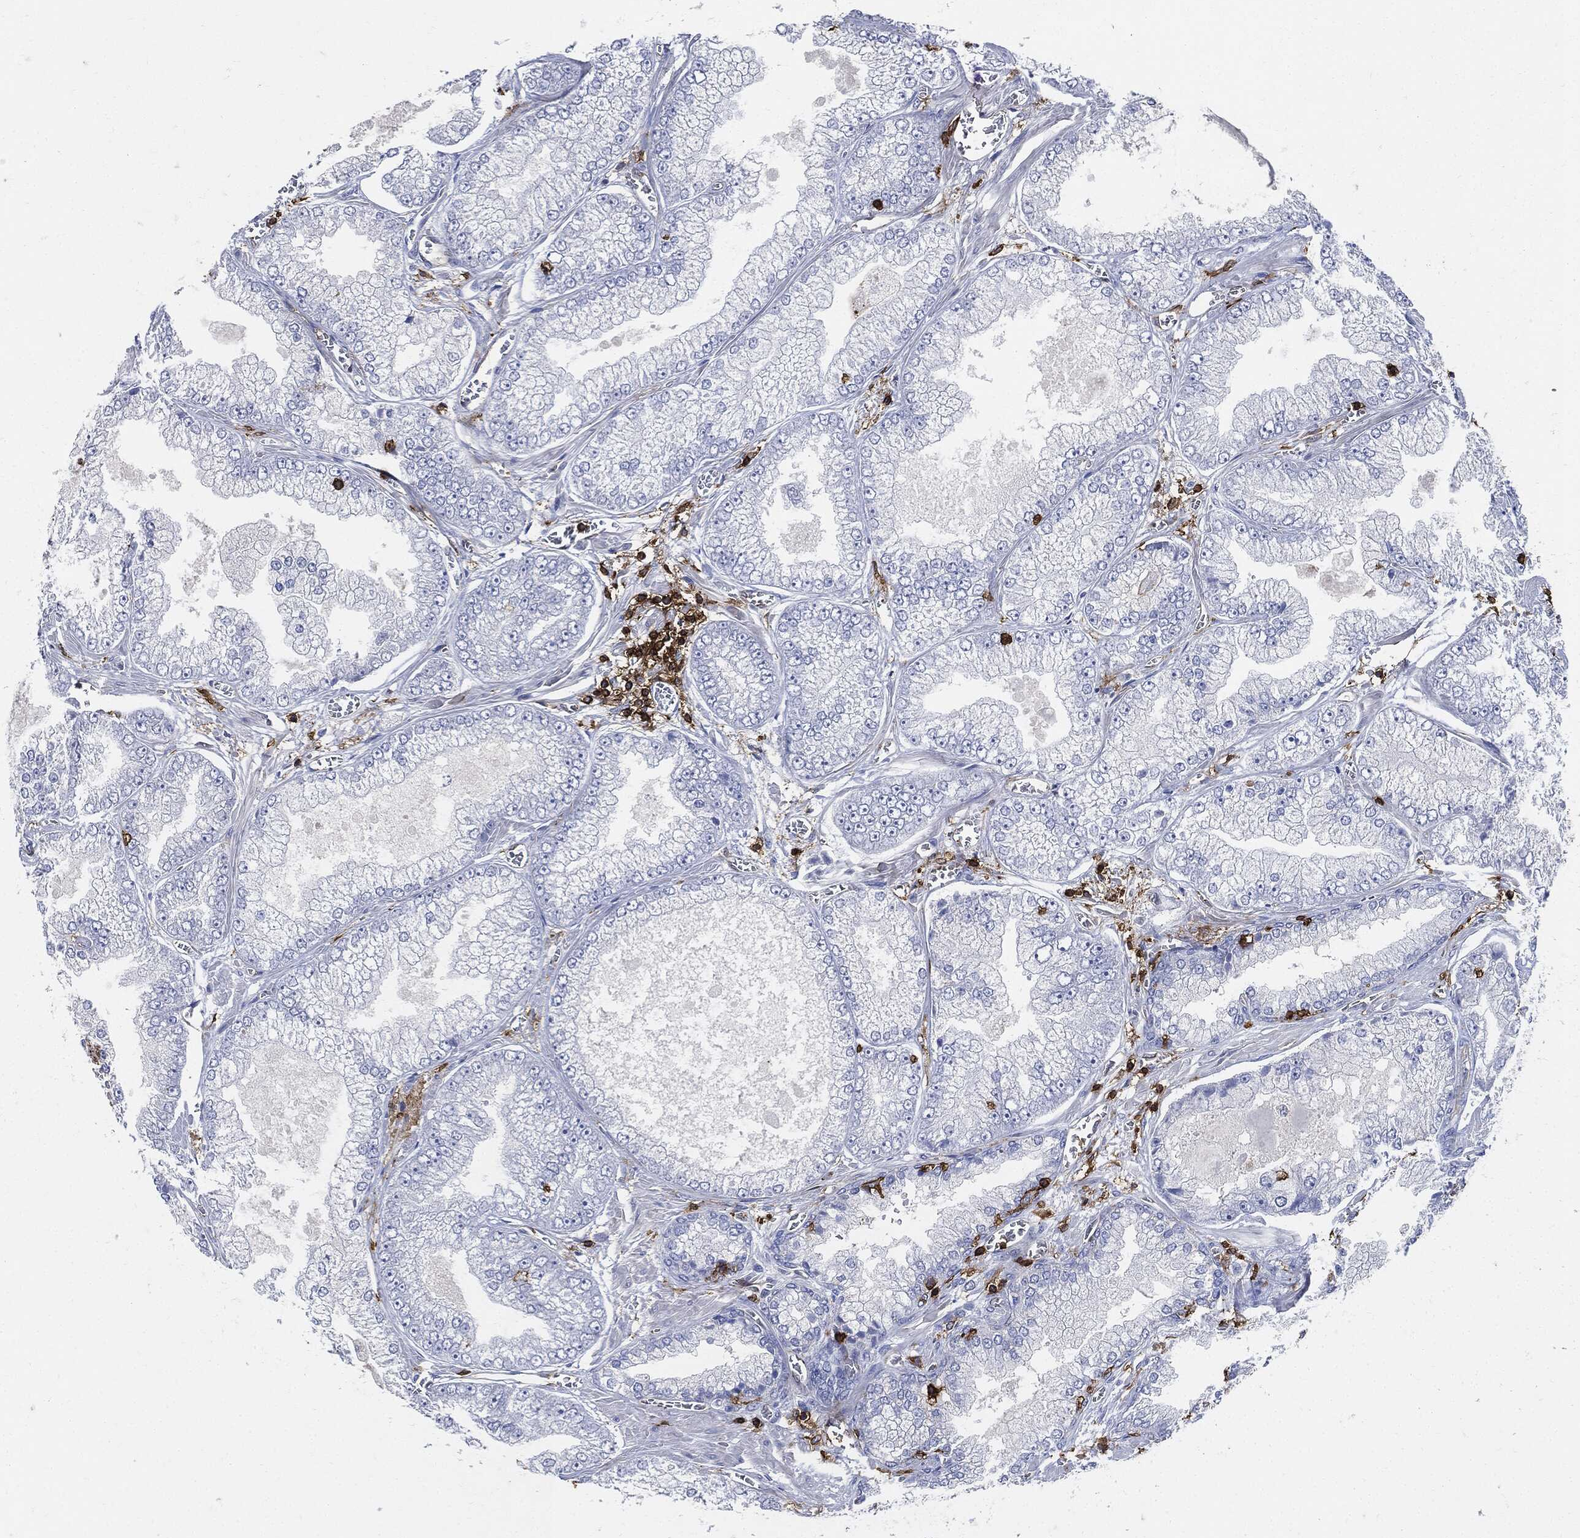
{"staining": {"intensity": "negative", "quantity": "none", "location": "none"}, "tissue": "prostate cancer", "cell_type": "Tumor cells", "image_type": "cancer", "snomed": [{"axis": "morphology", "description": "Adenocarcinoma, Low grade"}, {"axis": "topography", "description": "Prostate"}], "caption": "Immunohistochemical staining of human prostate low-grade adenocarcinoma reveals no significant staining in tumor cells. Nuclei are stained in blue.", "gene": "PTPRC", "patient": {"sex": "male", "age": 57}}